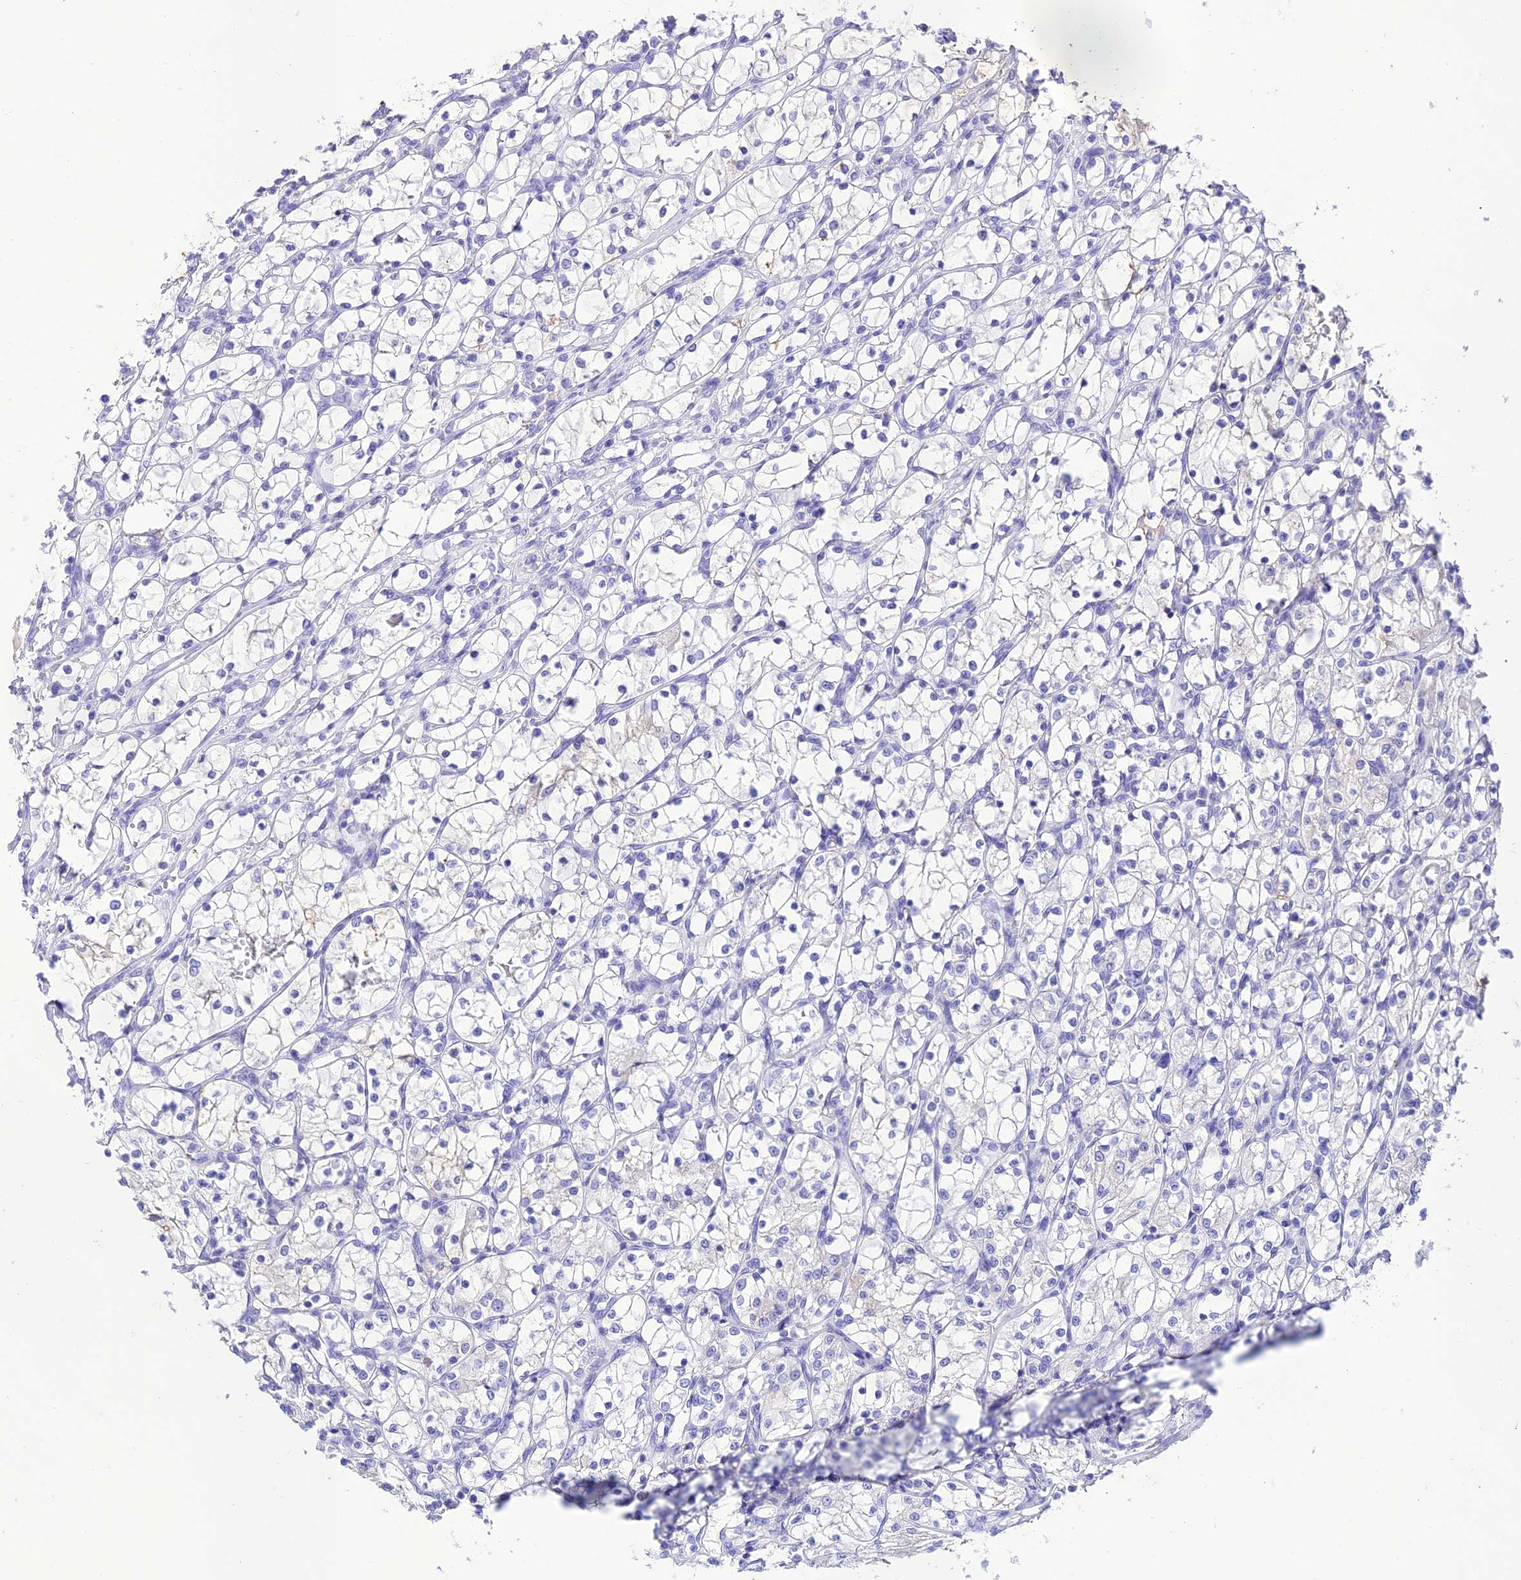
{"staining": {"intensity": "negative", "quantity": "none", "location": "none"}, "tissue": "renal cancer", "cell_type": "Tumor cells", "image_type": "cancer", "snomed": [{"axis": "morphology", "description": "Adenocarcinoma, NOS"}, {"axis": "topography", "description": "Kidney"}], "caption": "An IHC micrograph of renal cancer (adenocarcinoma) is shown. There is no staining in tumor cells of renal cancer (adenocarcinoma).", "gene": "NLRP6", "patient": {"sex": "female", "age": 69}}